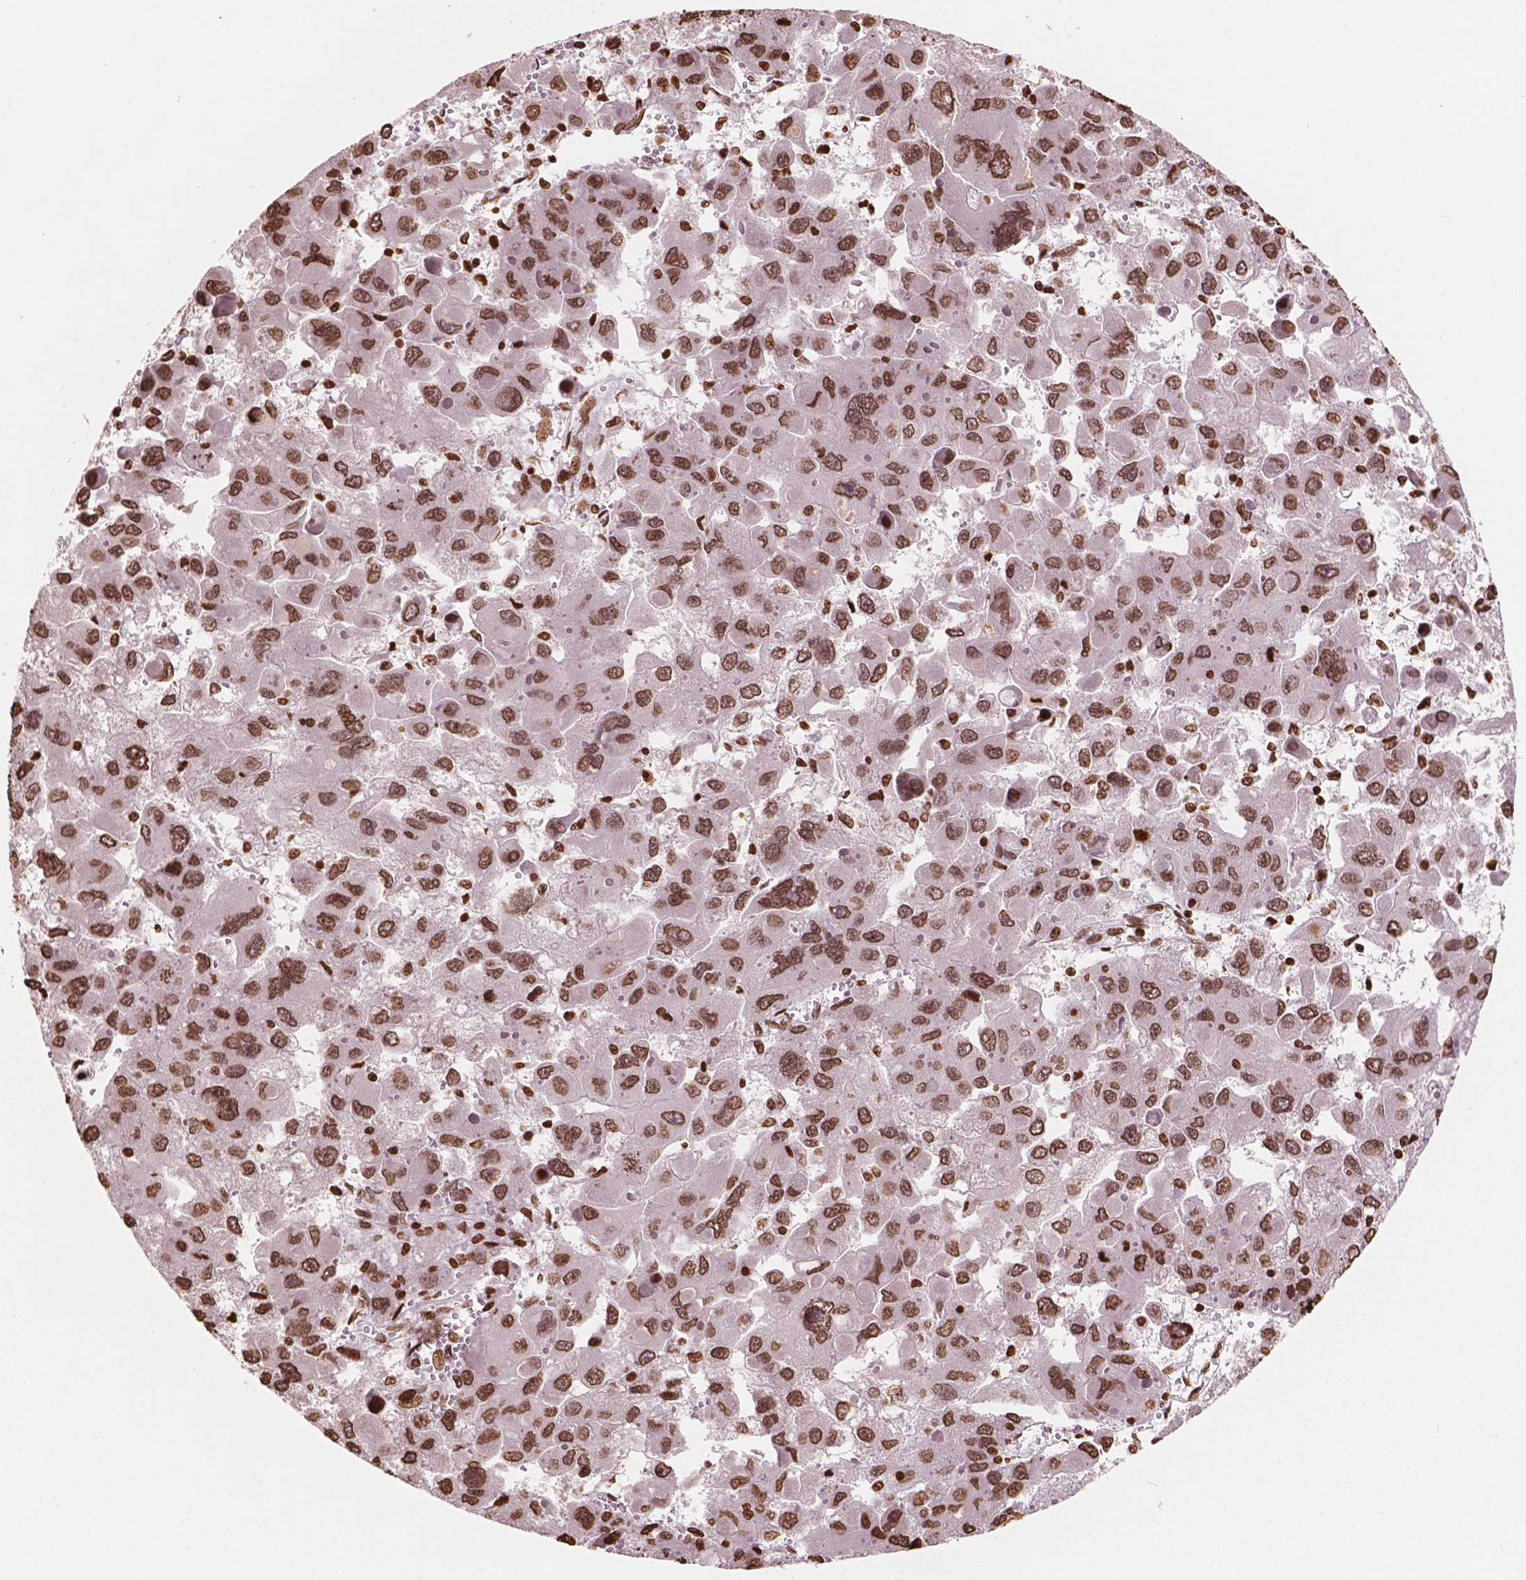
{"staining": {"intensity": "moderate", "quantity": ">75%", "location": "nuclear"}, "tissue": "liver cancer", "cell_type": "Tumor cells", "image_type": "cancer", "snomed": [{"axis": "morphology", "description": "Carcinoma, Hepatocellular, NOS"}, {"axis": "topography", "description": "Liver"}], "caption": "Protein expression by immunohistochemistry demonstrates moderate nuclear positivity in about >75% of tumor cells in liver hepatocellular carcinoma.", "gene": "H3C7", "patient": {"sex": "female", "age": 41}}